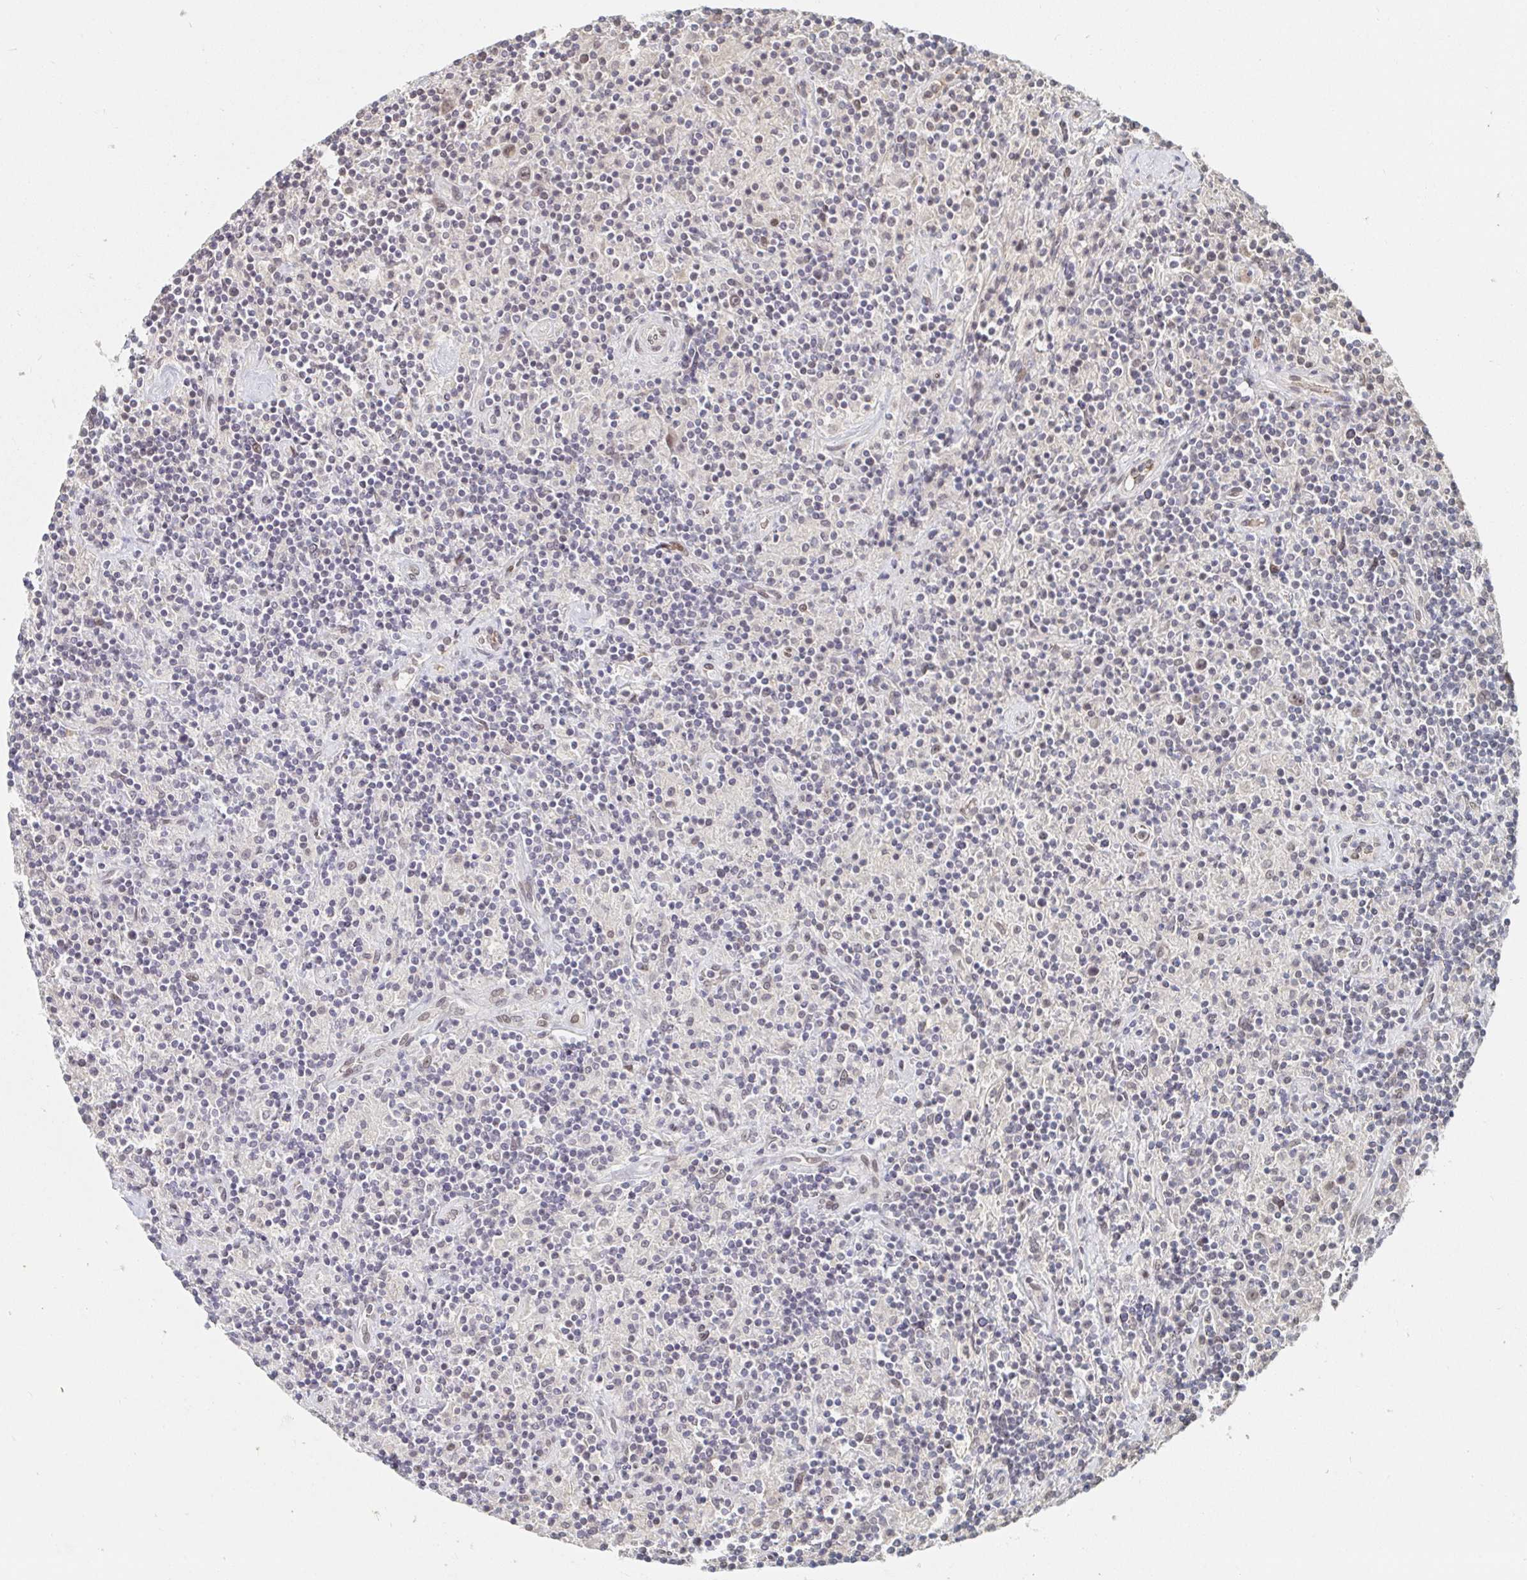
{"staining": {"intensity": "weak", "quantity": "25%-75%", "location": "nuclear"}, "tissue": "lymphoma", "cell_type": "Tumor cells", "image_type": "cancer", "snomed": [{"axis": "morphology", "description": "Hodgkin's disease, NOS"}, {"axis": "topography", "description": "Lymph node"}], "caption": "A brown stain highlights weak nuclear positivity of a protein in human lymphoma tumor cells.", "gene": "CHD2", "patient": {"sex": "male", "age": 70}}